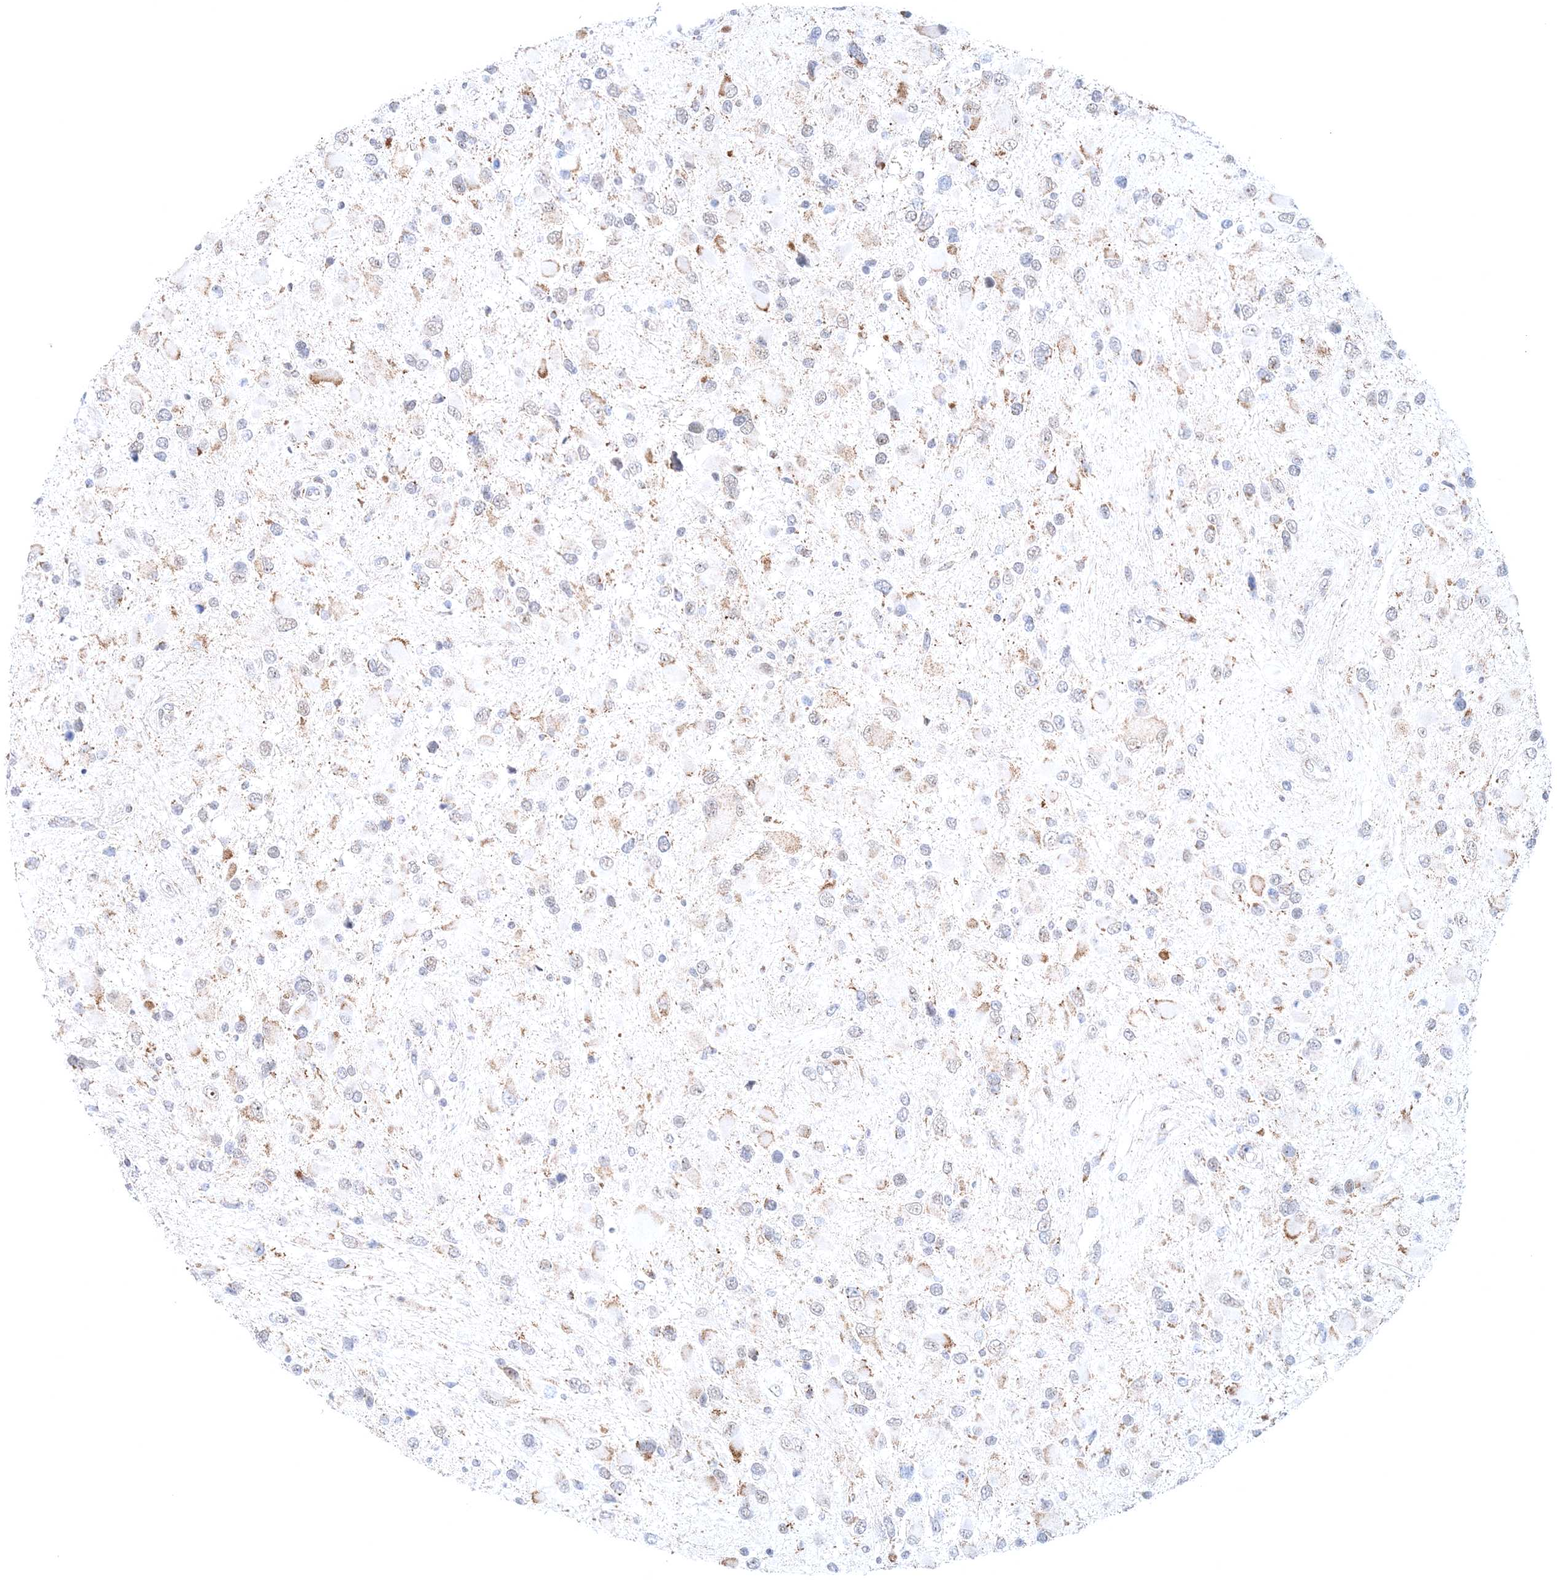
{"staining": {"intensity": "negative", "quantity": "none", "location": "none"}, "tissue": "glioma", "cell_type": "Tumor cells", "image_type": "cancer", "snomed": [{"axis": "morphology", "description": "Glioma, malignant, High grade"}, {"axis": "topography", "description": "Brain"}], "caption": "DAB (3,3'-diaminobenzidine) immunohistochemical staining of malignant glioma (high-grade) shows no significant positivity in tumor cells.", "gene": "RNF150", "patient": {"sex": "male", "age": 53}}